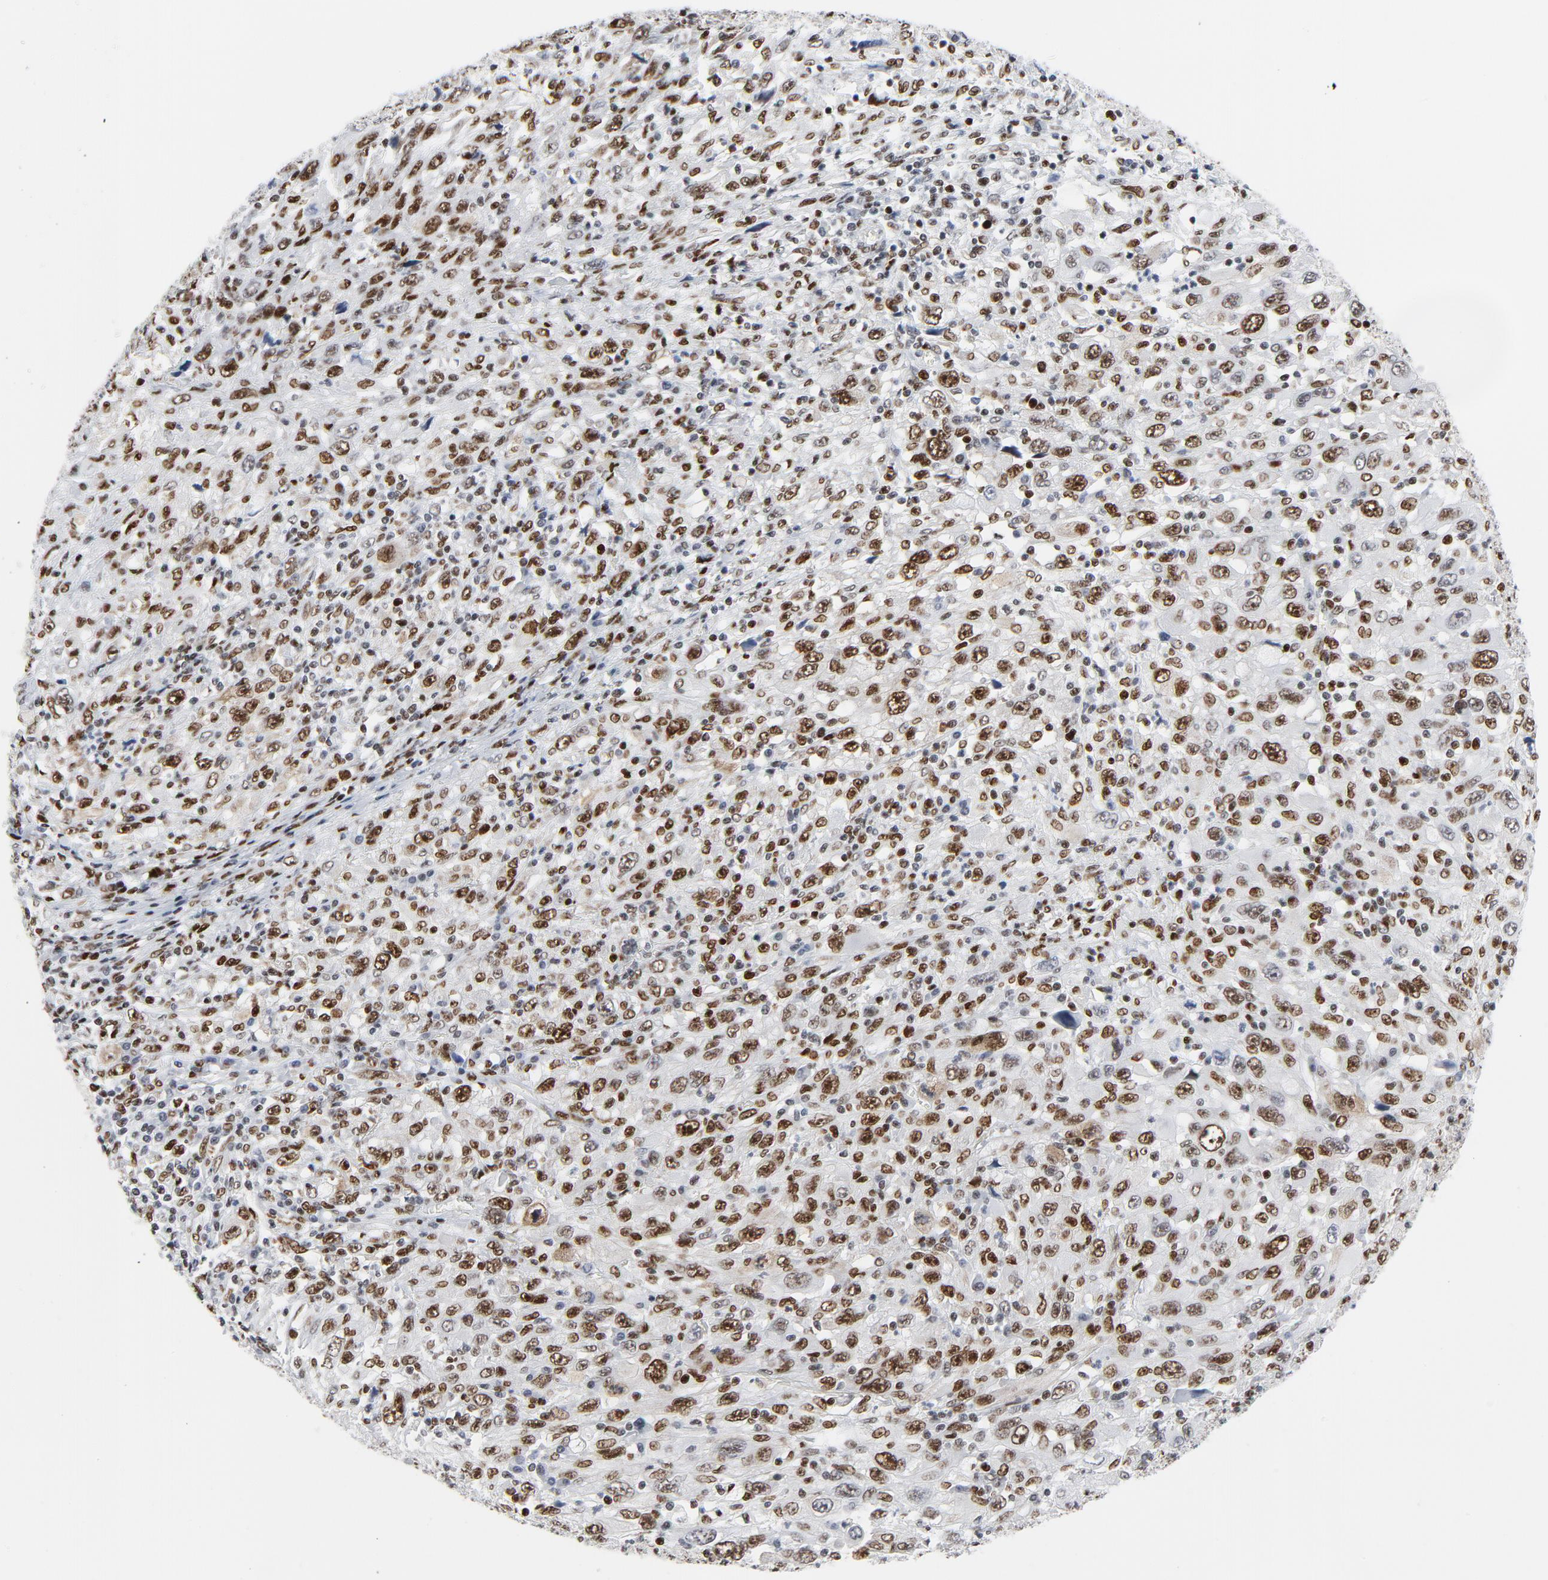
{"staining": {"intensity": "moderate", "quantity": ">75%", "location": "nuclear"}, "tissue": "melanoma", "cell_type": "Tumor cells", "image_type": "cancer", "snomed": [{"axis": "morphology", "description": "Malignant melanoma, Metastatic site"}, {"axis": "topography", "description": "Skin"}], "caption": "Immunohistochemistry (IHC) (DAB) staining of melanoma displays moderate nuclear protein positivity in approximately >75% of tumor cells.", "gene": "POLD1", "patient": {"sex": "female", "age": 56}}